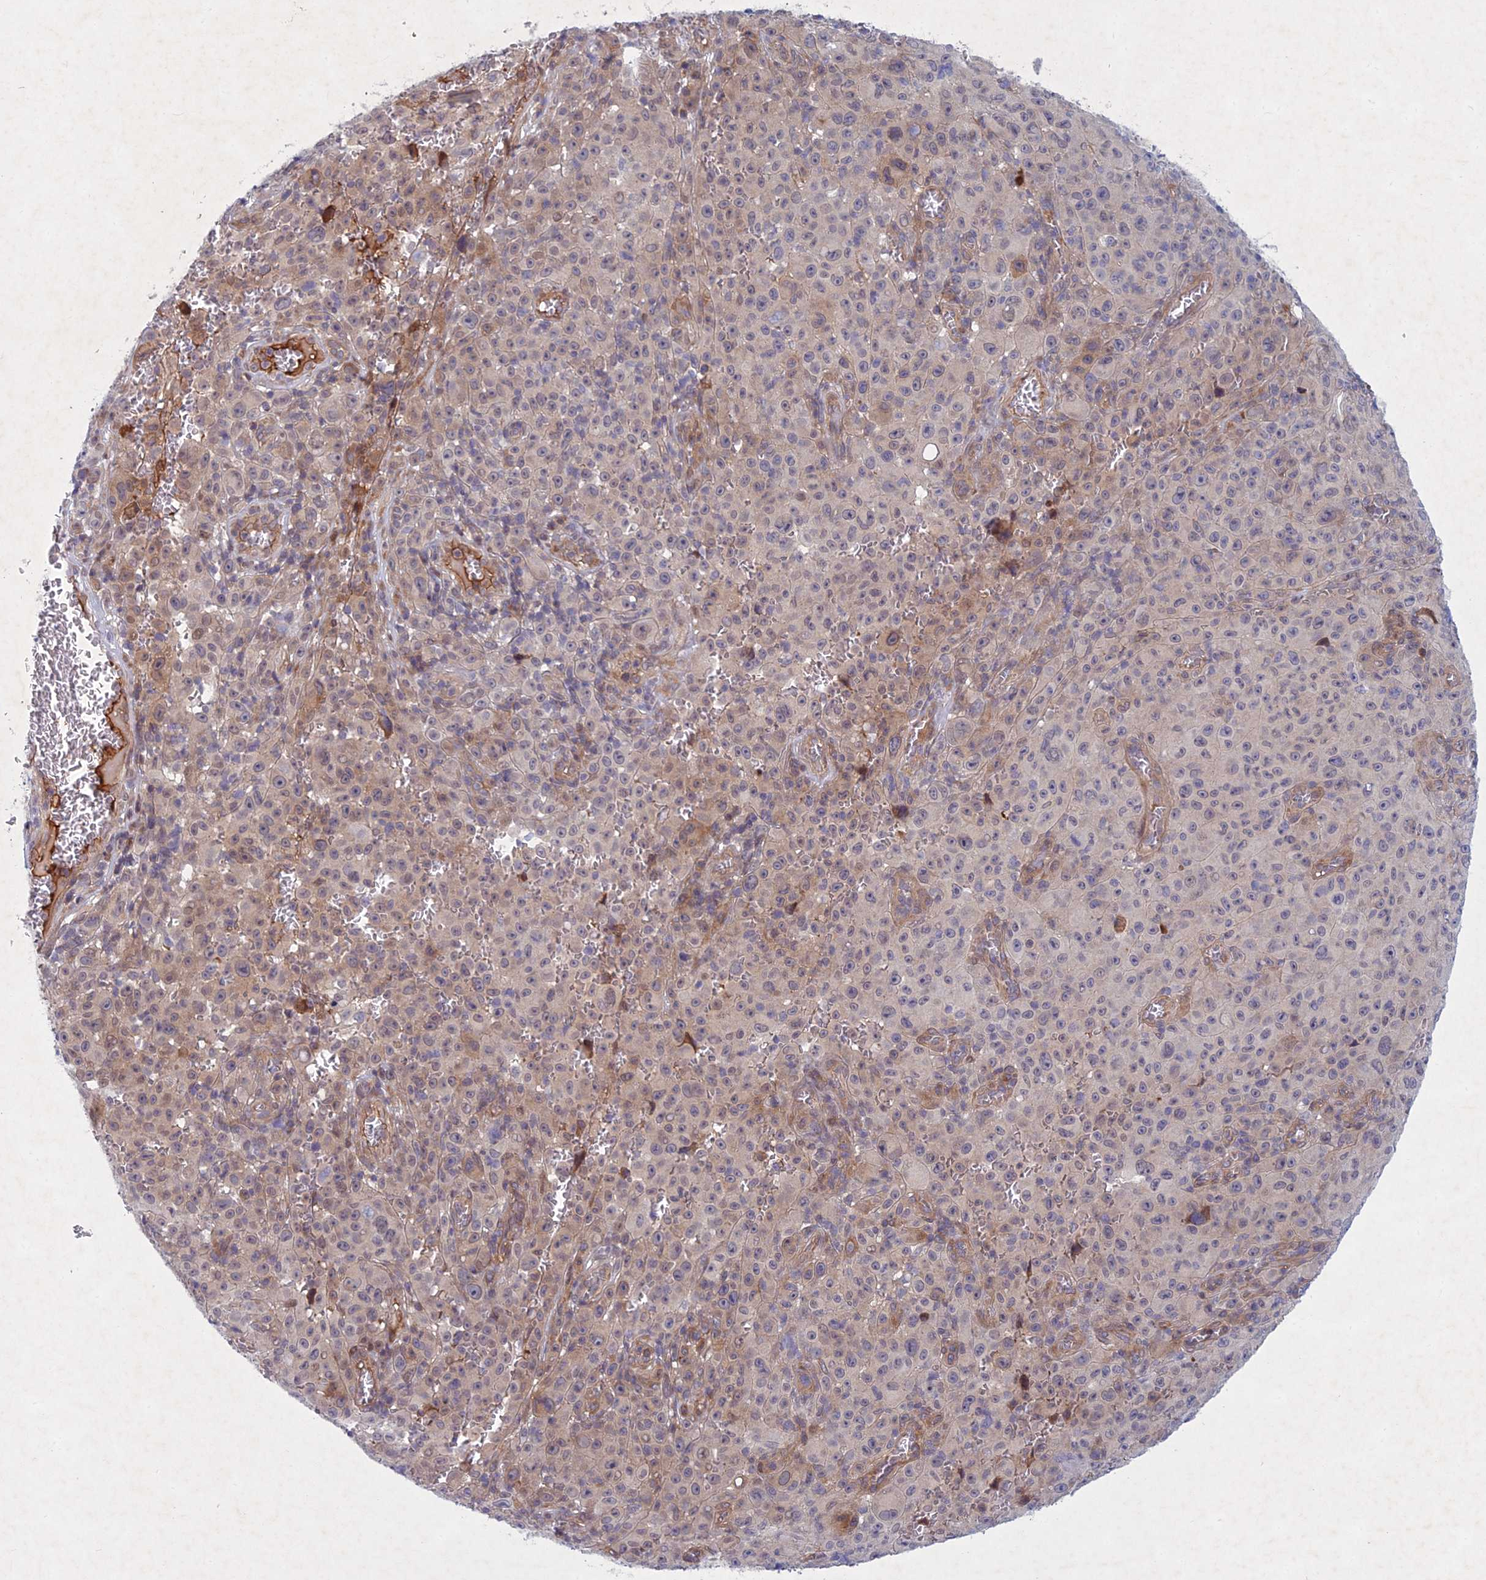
{"staining": {"intensity": "weak", "quantity": "25%-75%", "location": "cytoplasmic/membranous"}, "tissue": "melanoma", "cell_type": "Tumor cells", "image_type": "cancer", "snomed": [{"axis": "morphology", "description": "Malignant melanoma, NOS"}, {"axis": "topography", "description": "Skin"}], "caption": "Weak cytoplasmic/membranous staining is seen in approximately 25%-75% of tumor cells in malignant melanoma. Nuclei are stained in blue.", "gene": "PTHLH", "patient": {"sex": "female", "age": 82}}